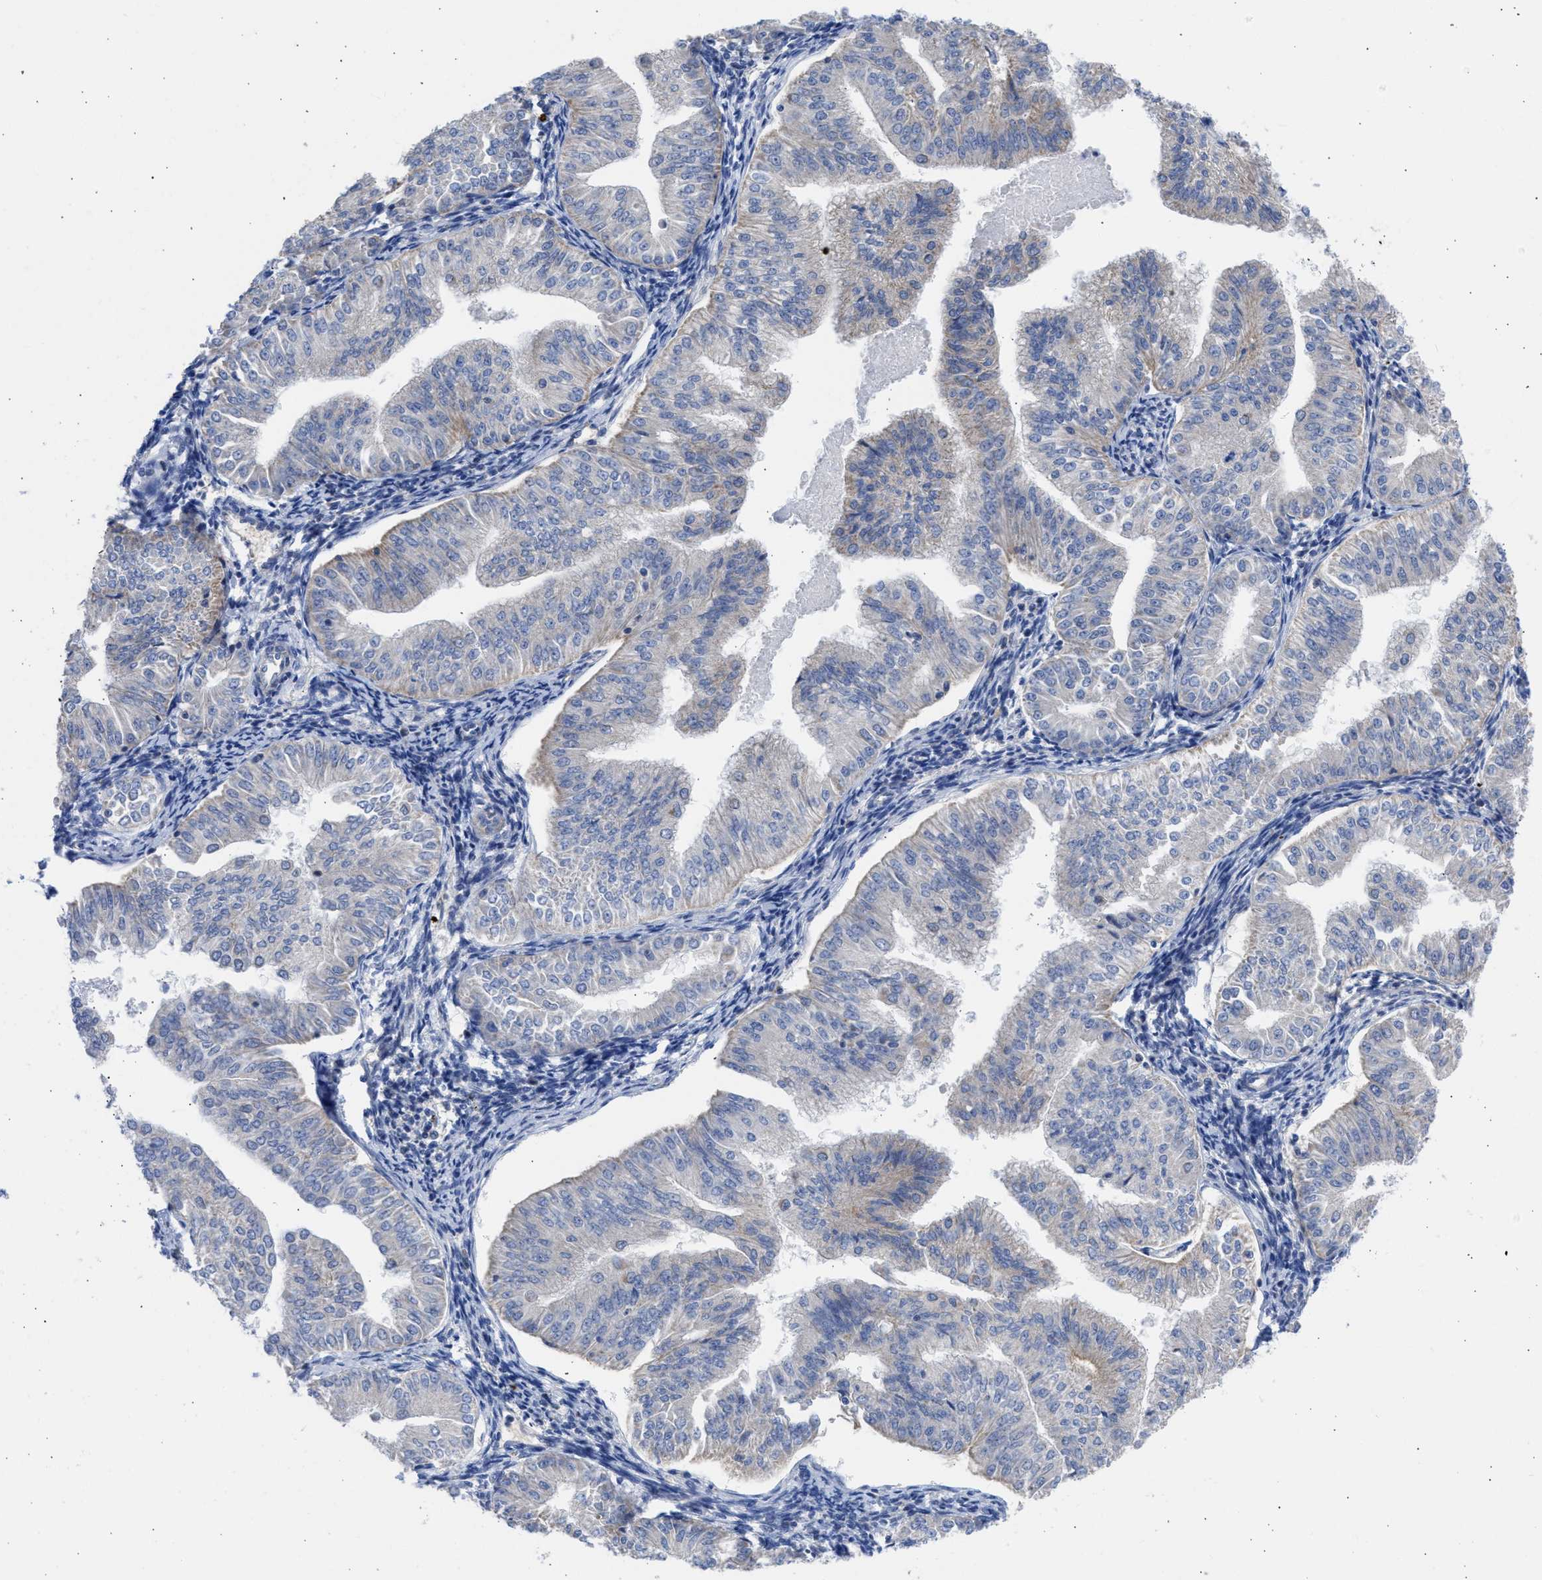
{"staining": {"intensity": "weak", "quantity": "<25%", "location": "cytoplasmic/membranous"}, "tissue": "endometrial cancer", "cell_type": "Tumor cells", "image_type": "cancer", "snomed": [{"axis": "morphology", "description": "Normal tissue, NOS"}, {"axis": "morphology", "description": "Adenocarcinoma, NOS"}, {"axis": "topography", "description": "Endometrium"}], "caption": "This is a image of IHC staining of endometrial cancer, which shows no positivity in tumor cells.", "gene": "BTG3", "patient": {"sex": "female", "age": 53}}